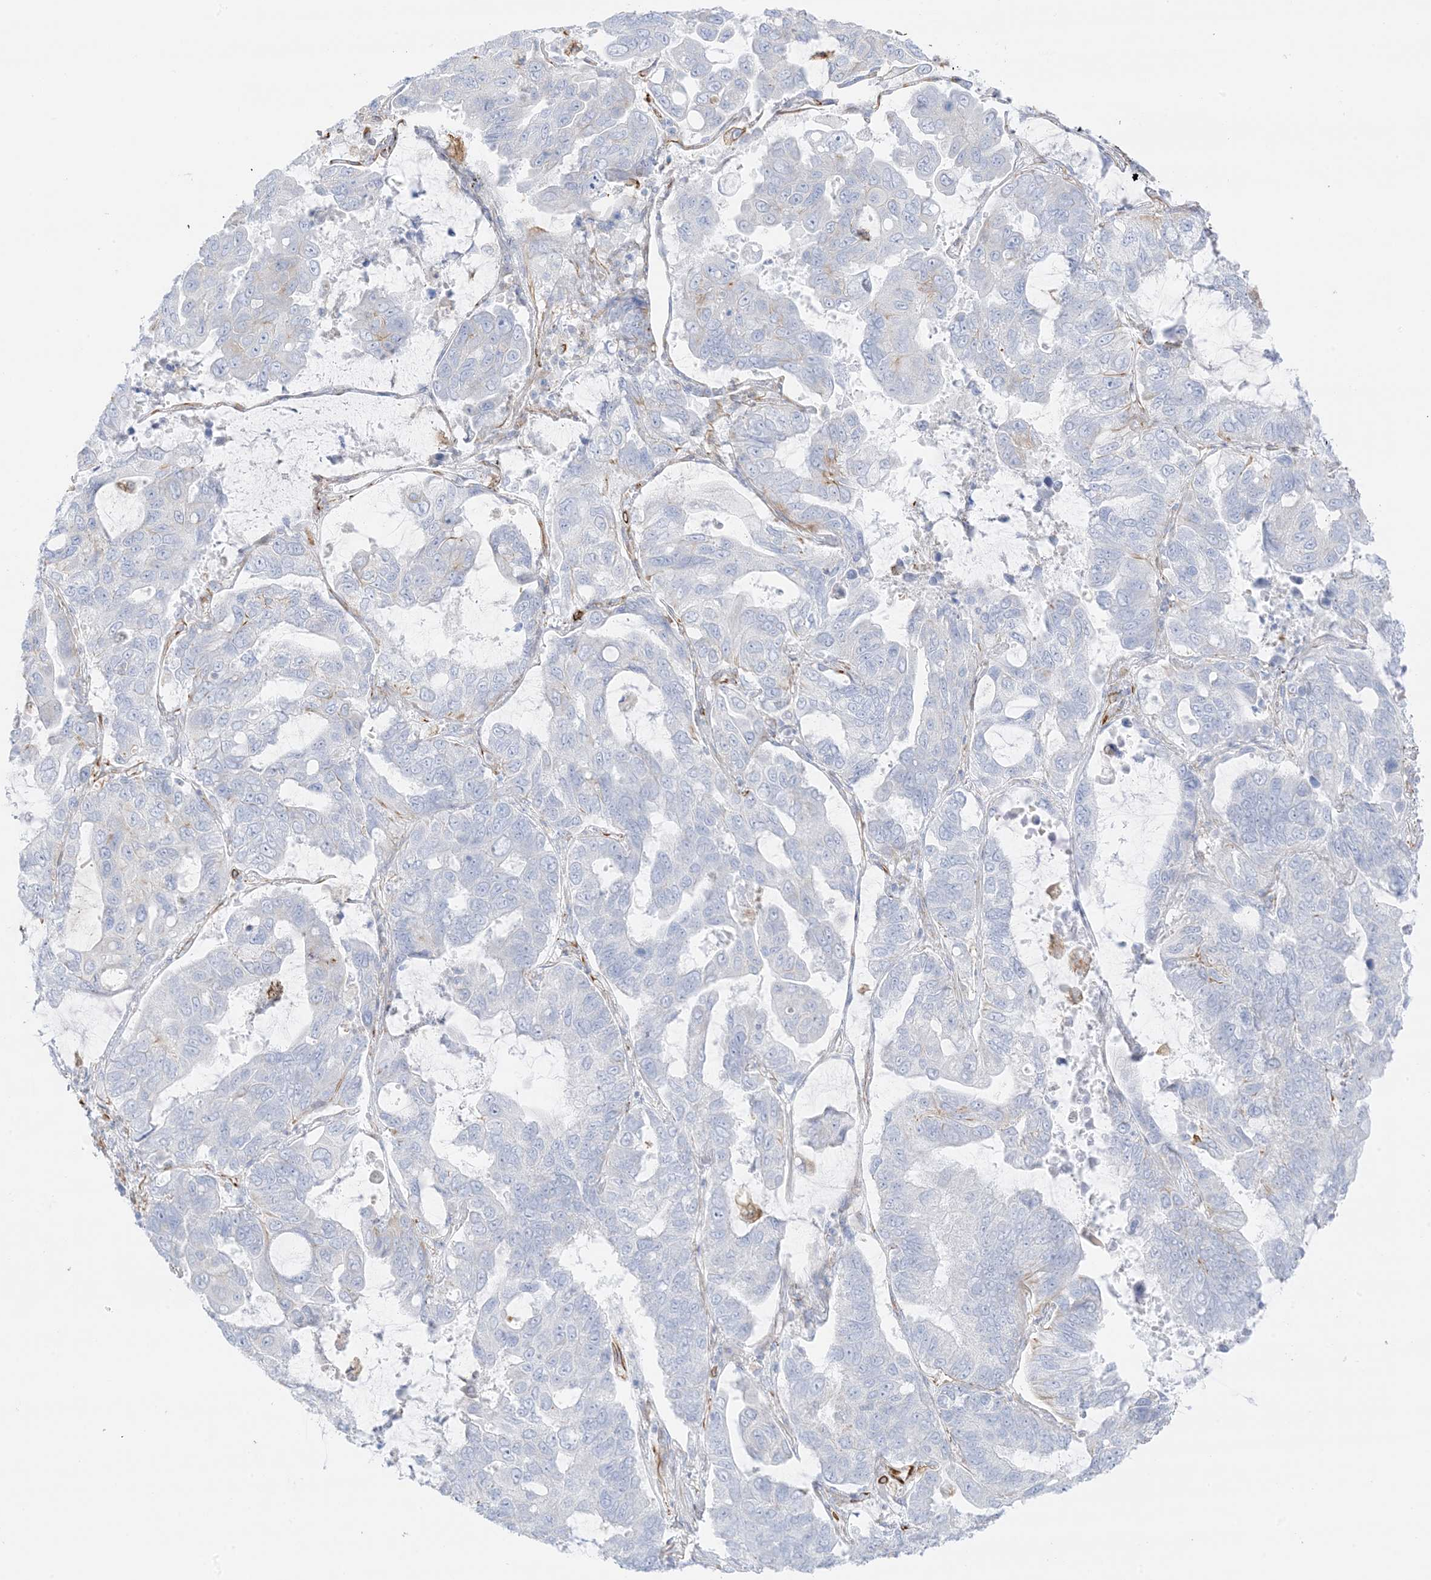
{"staining": {"intensity": "negative", "quantity": "none", "location": "none"}, "tissue": "lung cancer", "cell_type": "Tumor cells", "image_type": "cancer", "snomed": [{"axis": "morphology", "description": "Adenocarcinoma, NOS"}, {"axis": "topography", "description": "Lung"}], "caption": "High magnification brightfield microscopy of lung cancer stained with DAB (brown) and counterstained with hematoxylin (blue): tumor cells show no significant expression.", "gene": "PID1", "patient": {"sex": "male", "age": 64}}